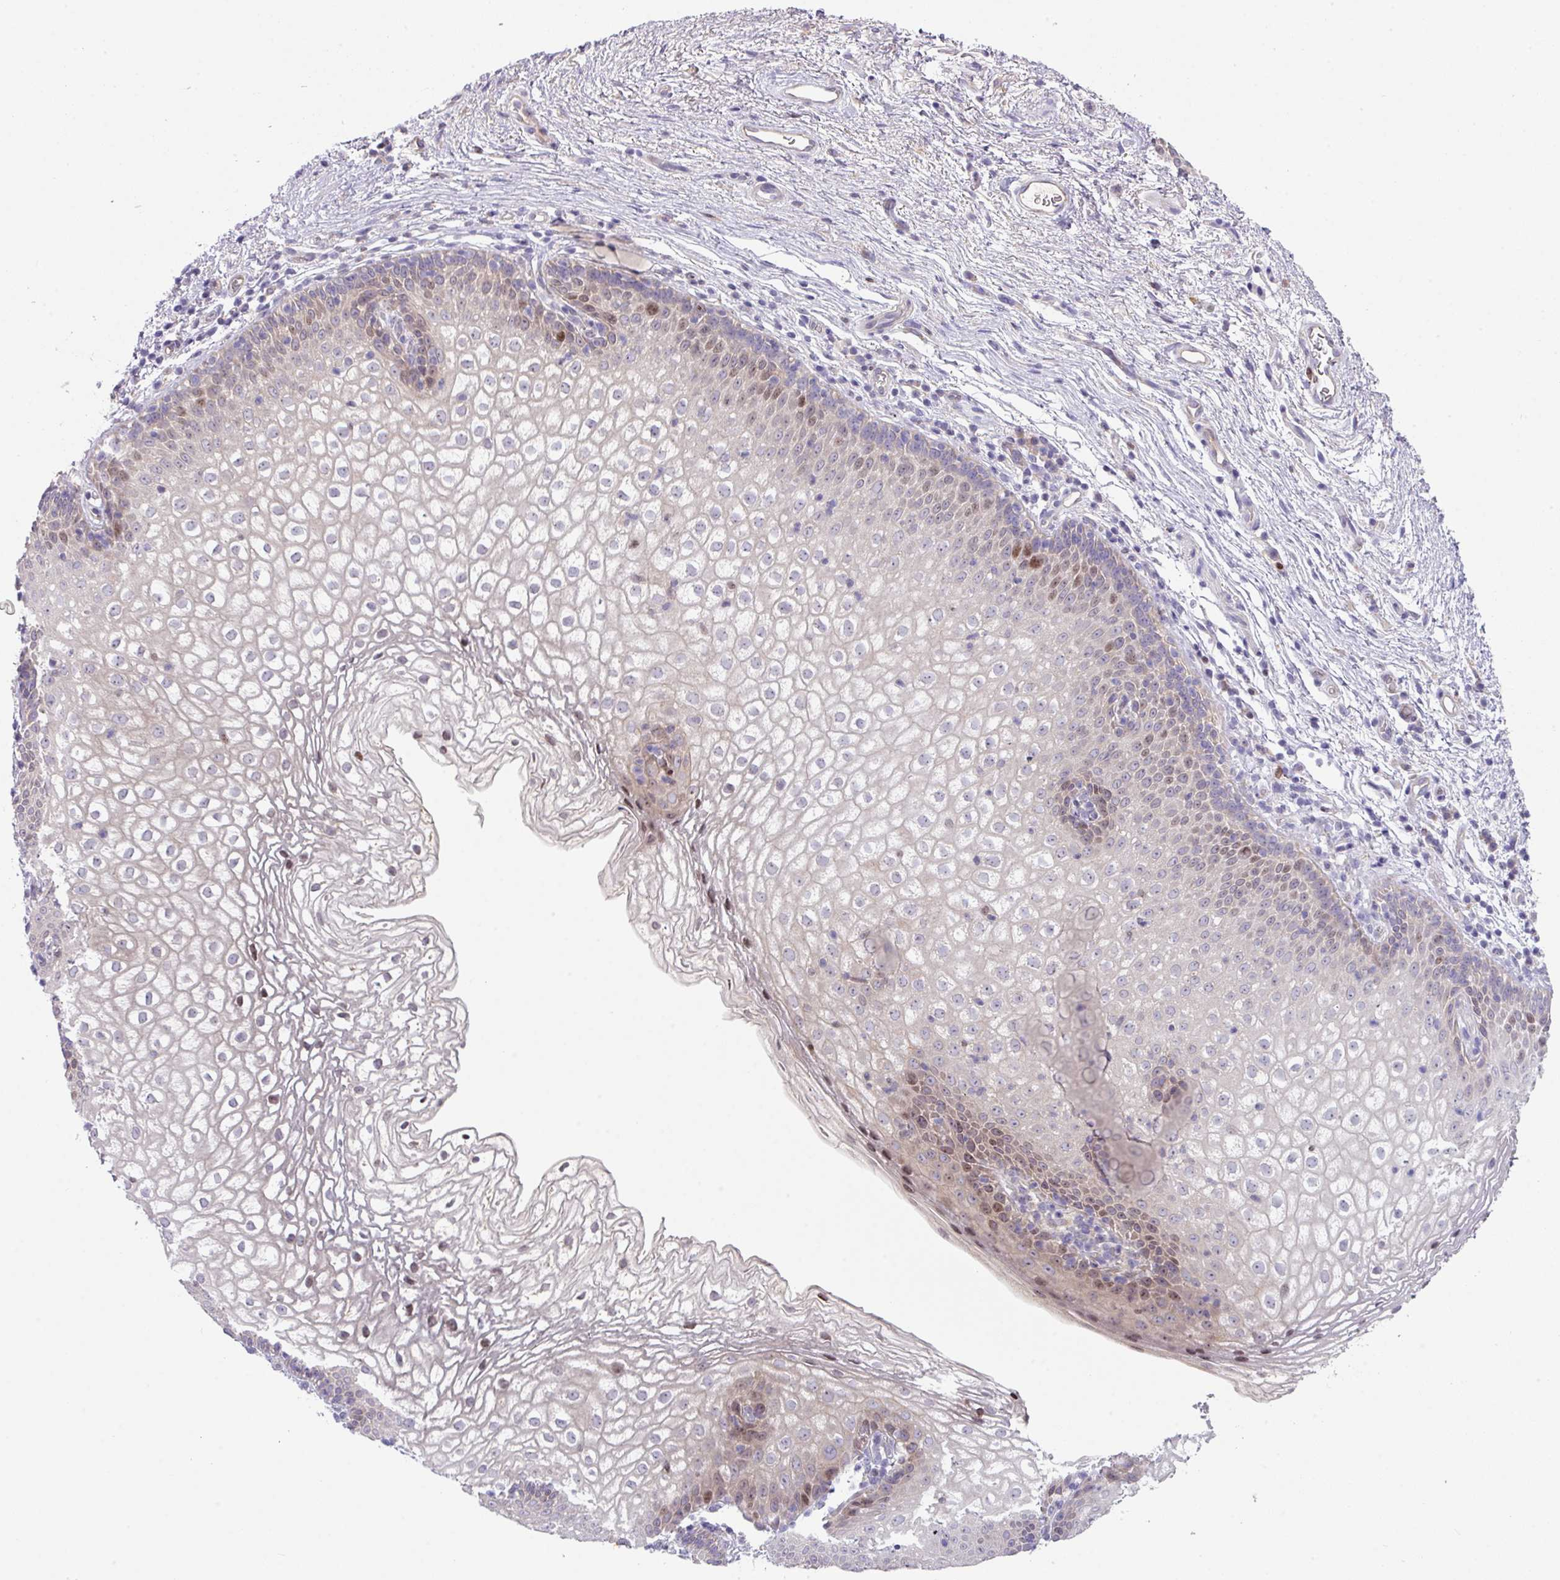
{"staining": {"intensity": "negative", "quantity": "none", "location": "none"}, "tissue": "vagina", "cell_type": "Squamous epithelial cells", "image_type": "normal", "snomed": [{"axis": "morphology", "description": "Normal tissue, NOS"}, {"axis": "topography", "description": "Vagina"}], "caption": "This is a micrograph of IHC staining of normal vagina, which shows no staining in squamous epithelial cells. Nuclei are stained in blue.", "gene": "ZNF394", "patient": {"sex": "female", "age": 47}}